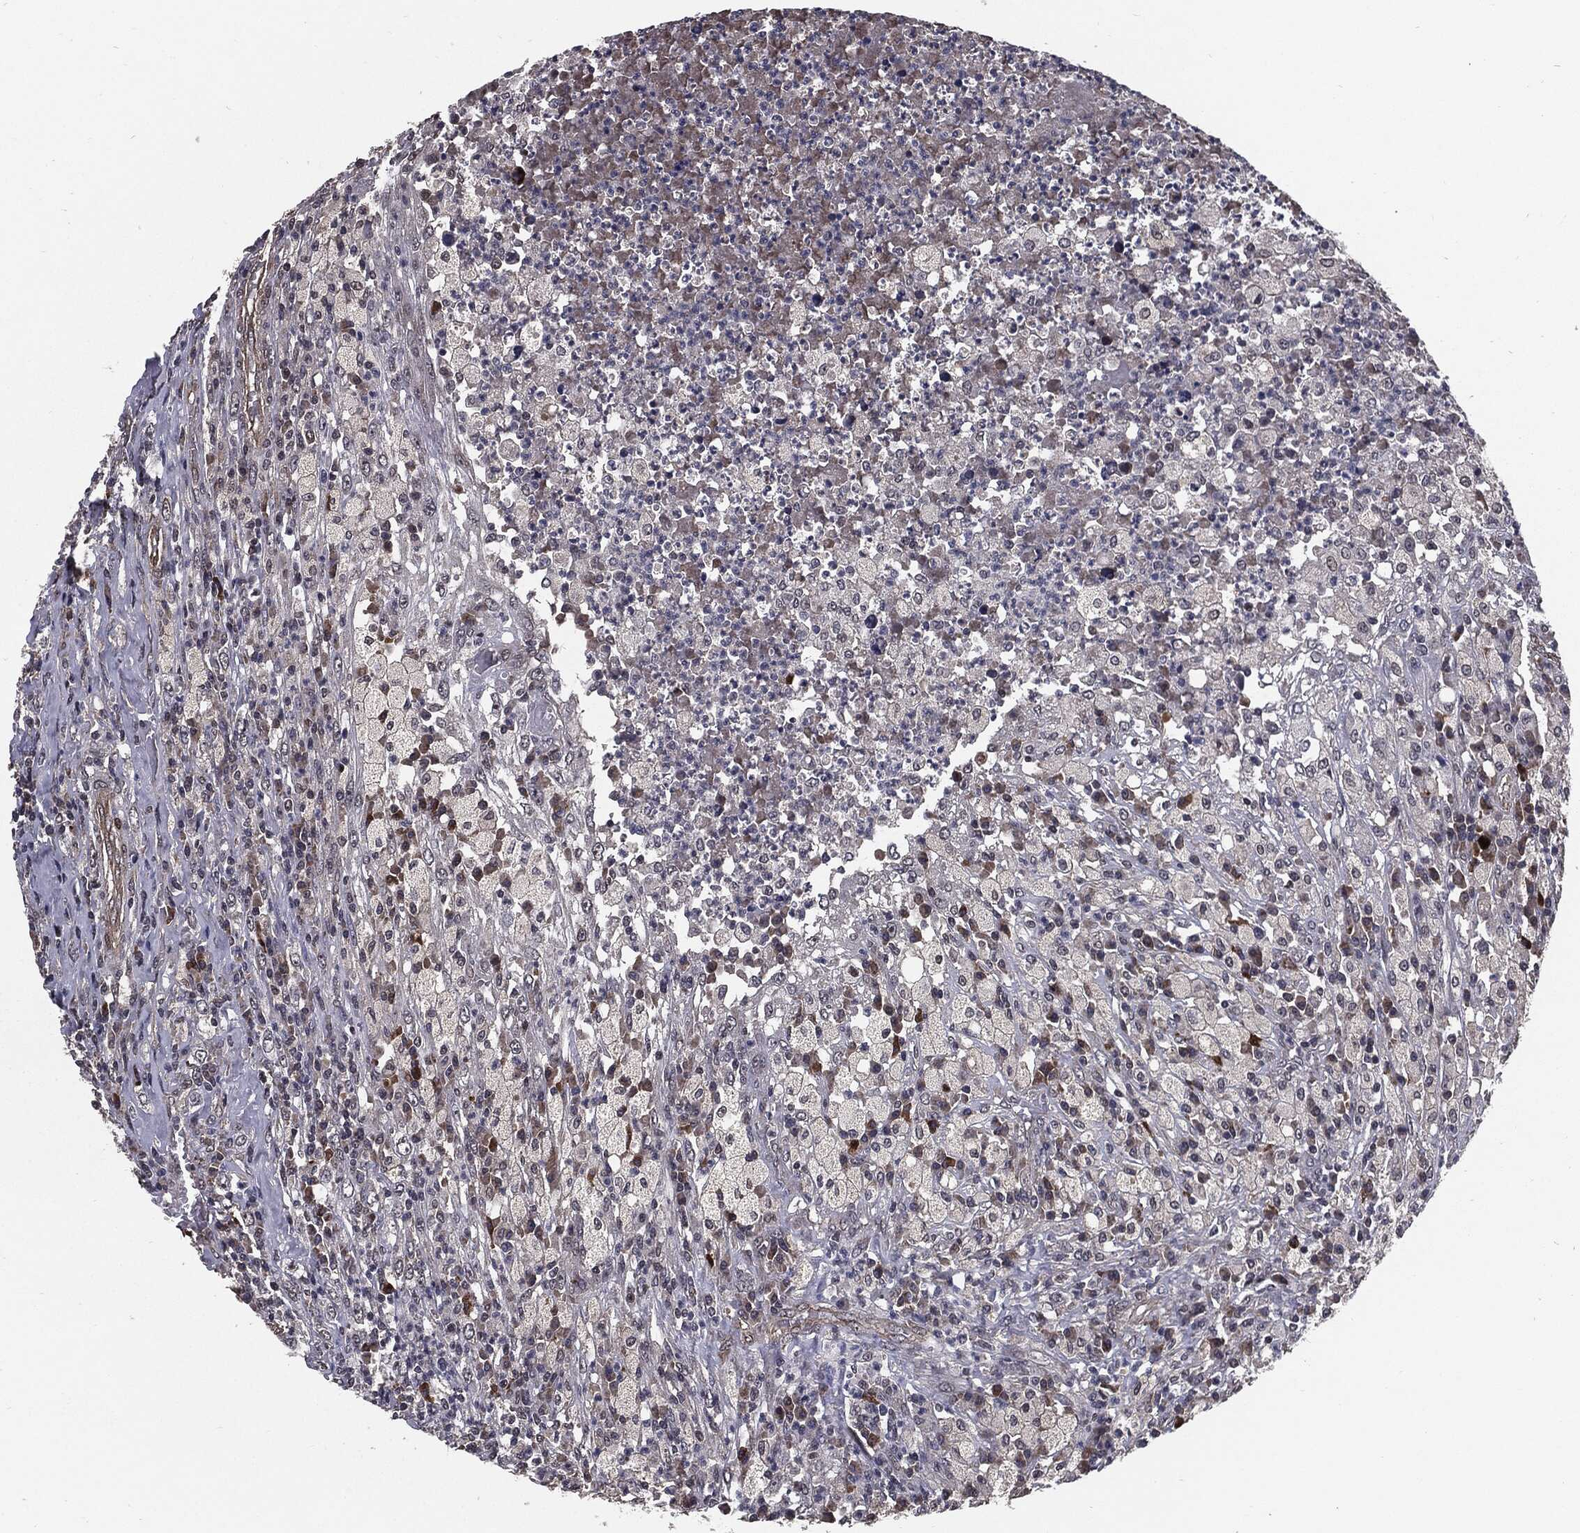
{"staining": {"intensity": "negative", "quantity": "none", "location": "none"}, "tissue": "testis cancer", "cell_type": "Tumor cells", "image_type": "cancer", "snomed": [{"axis": "morphology", "description": "Necrosis, NOS"}, {"axis": "morphology", "description": "Carcinoma, Embryonal, NOS"}, {"axis": "topography", "description": "Testis"}], "caption": "High magnification brightfield microscopy of testis embryonal carcinoma stained with DAB (brown) and counterstained with hematoxylin (blue): tumor cells show no significant positivity.", "gene": "PTPA", "patient": {"sex": "male", "age": 19}}